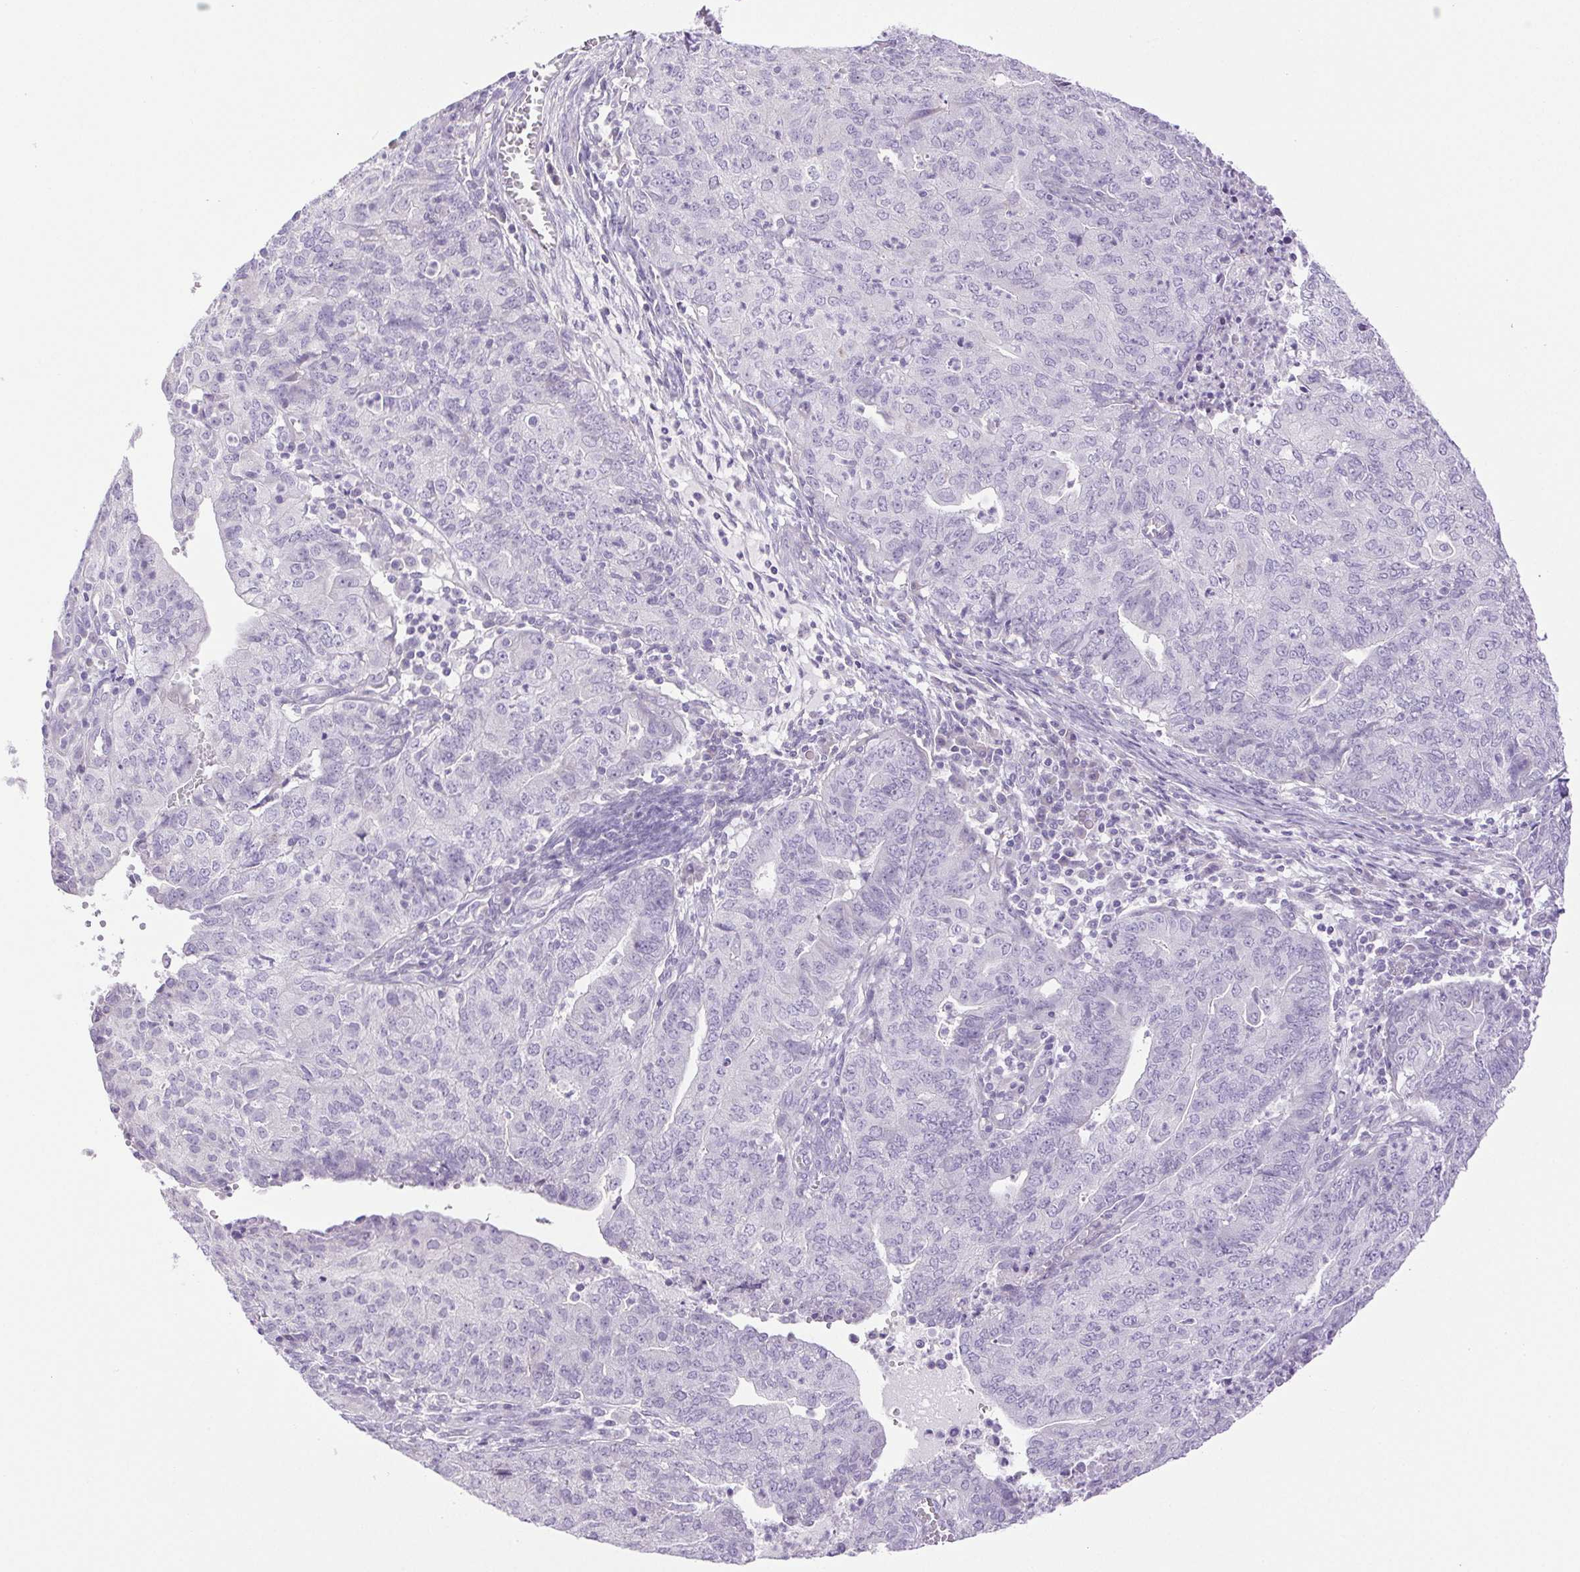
{"staining": {"intensity": "negative", "quantity": "none", "location": "none"}, "tissue": "endometrial cancer", "cell_type": "Tumor cells", "image_type": "cancer", "snomed": [{"axis": "morphology", "description": "Adenocarcinoma, NOS"}, {"axis": "topography", "description": "Endometrium"}], "caption": "Tumor cells show no significant protein positivity in endometrial cancer. (DAB IHC with hematoxylin counter stain).", "gene": "PAPPA2", "patient": {"sex": "female", "age": 82}}